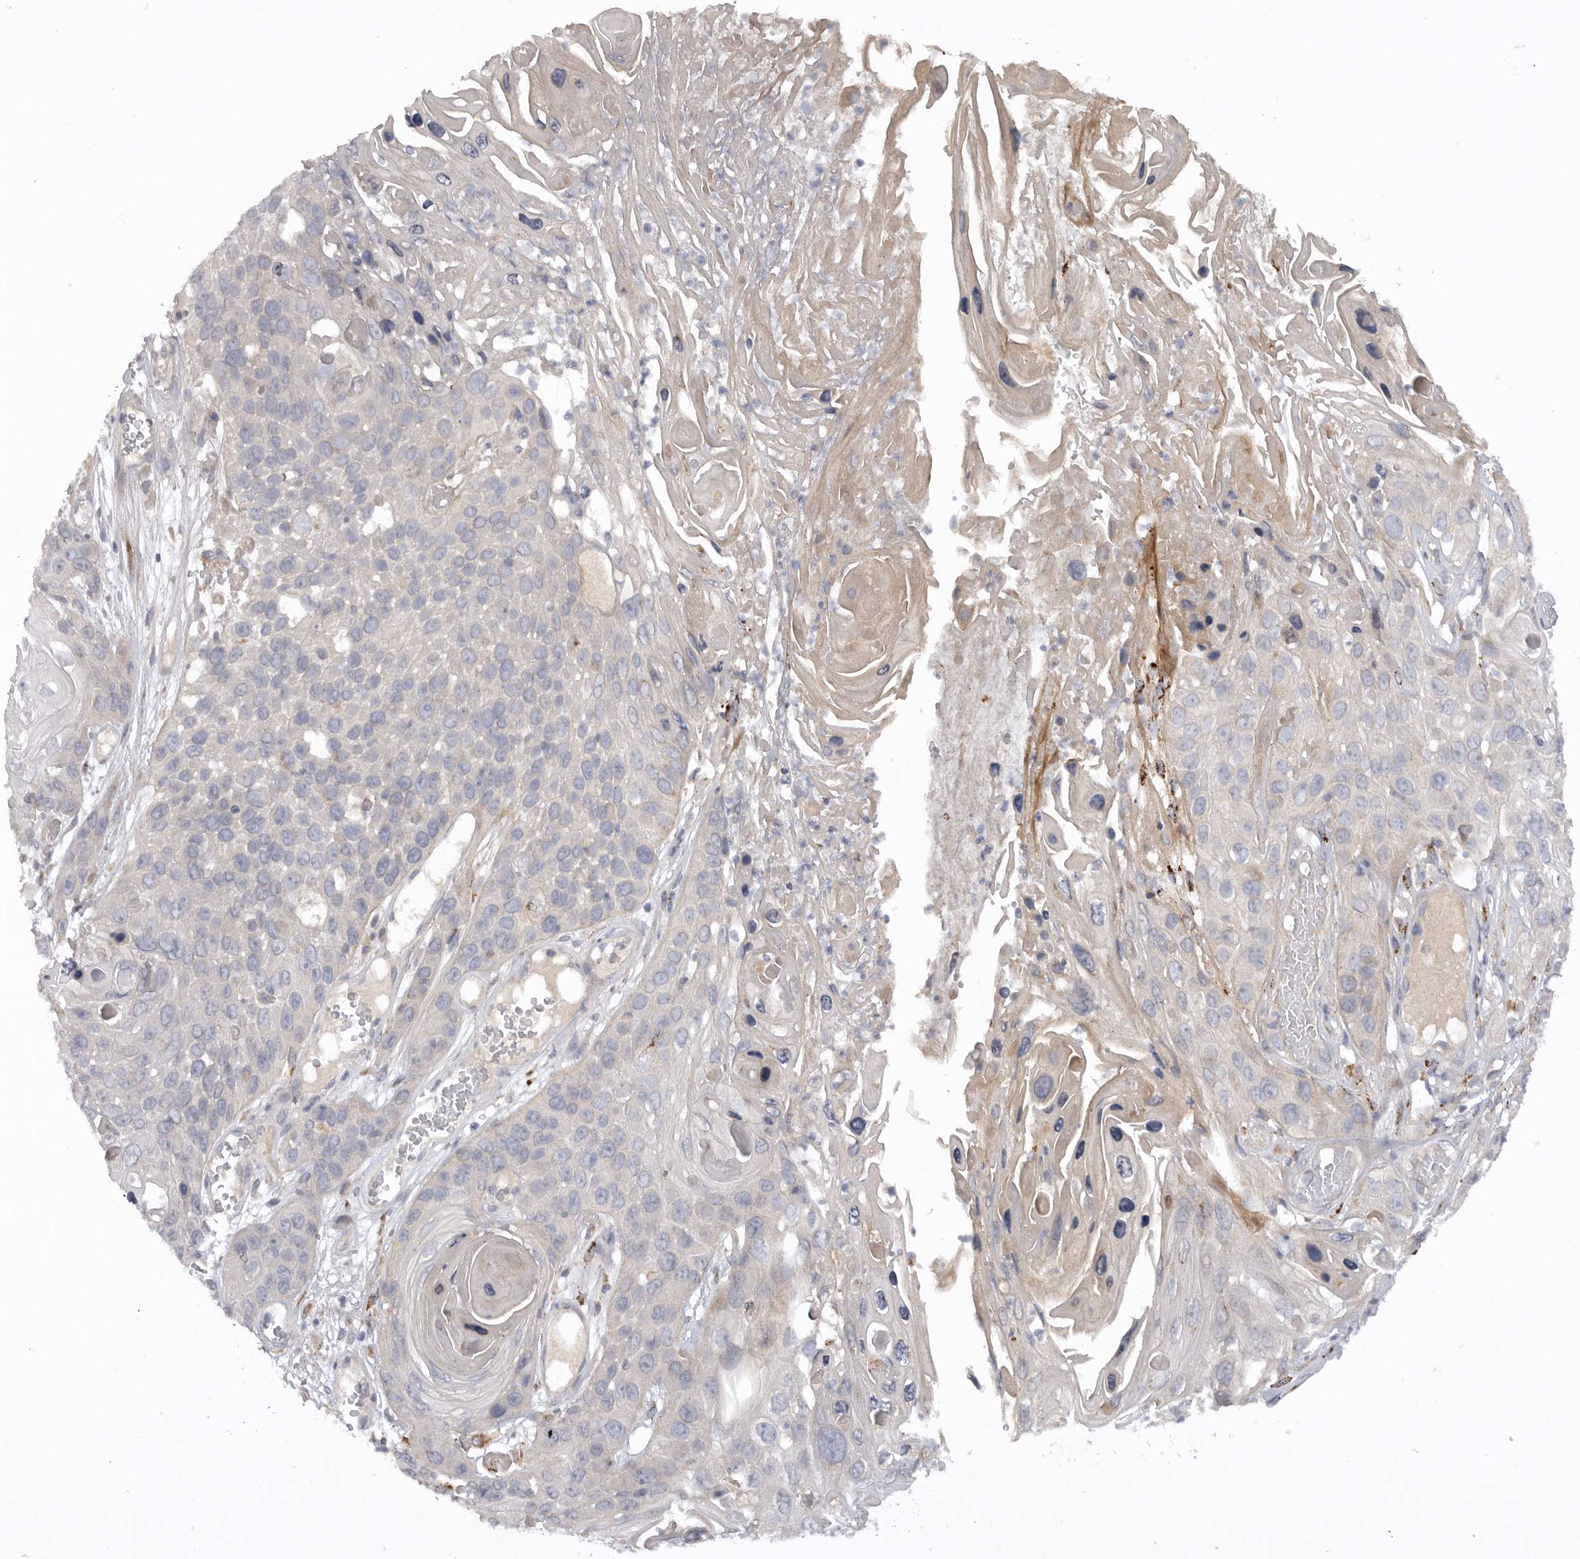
{"staining": {"intensity": "negative", "quantity": "none", "location": "none"}, "tissue": "skin cancer", "cell_type": "Tumor cells", "image_type": "cancer", "snomed": [{"axis": "morphology", "description": "Squamous cell carcinoma, NOS"}, {"axis": "topography", "description": "Skin"}], "caption": "DAB (3,3'-diaminobenzidine) immunohistochemical staining of skin cancer (squamous cell carcinoma) shows no significant positivity in tumor cells.", "gene": "DHDDS", "patient": {"sex": "male", "age": 55}}